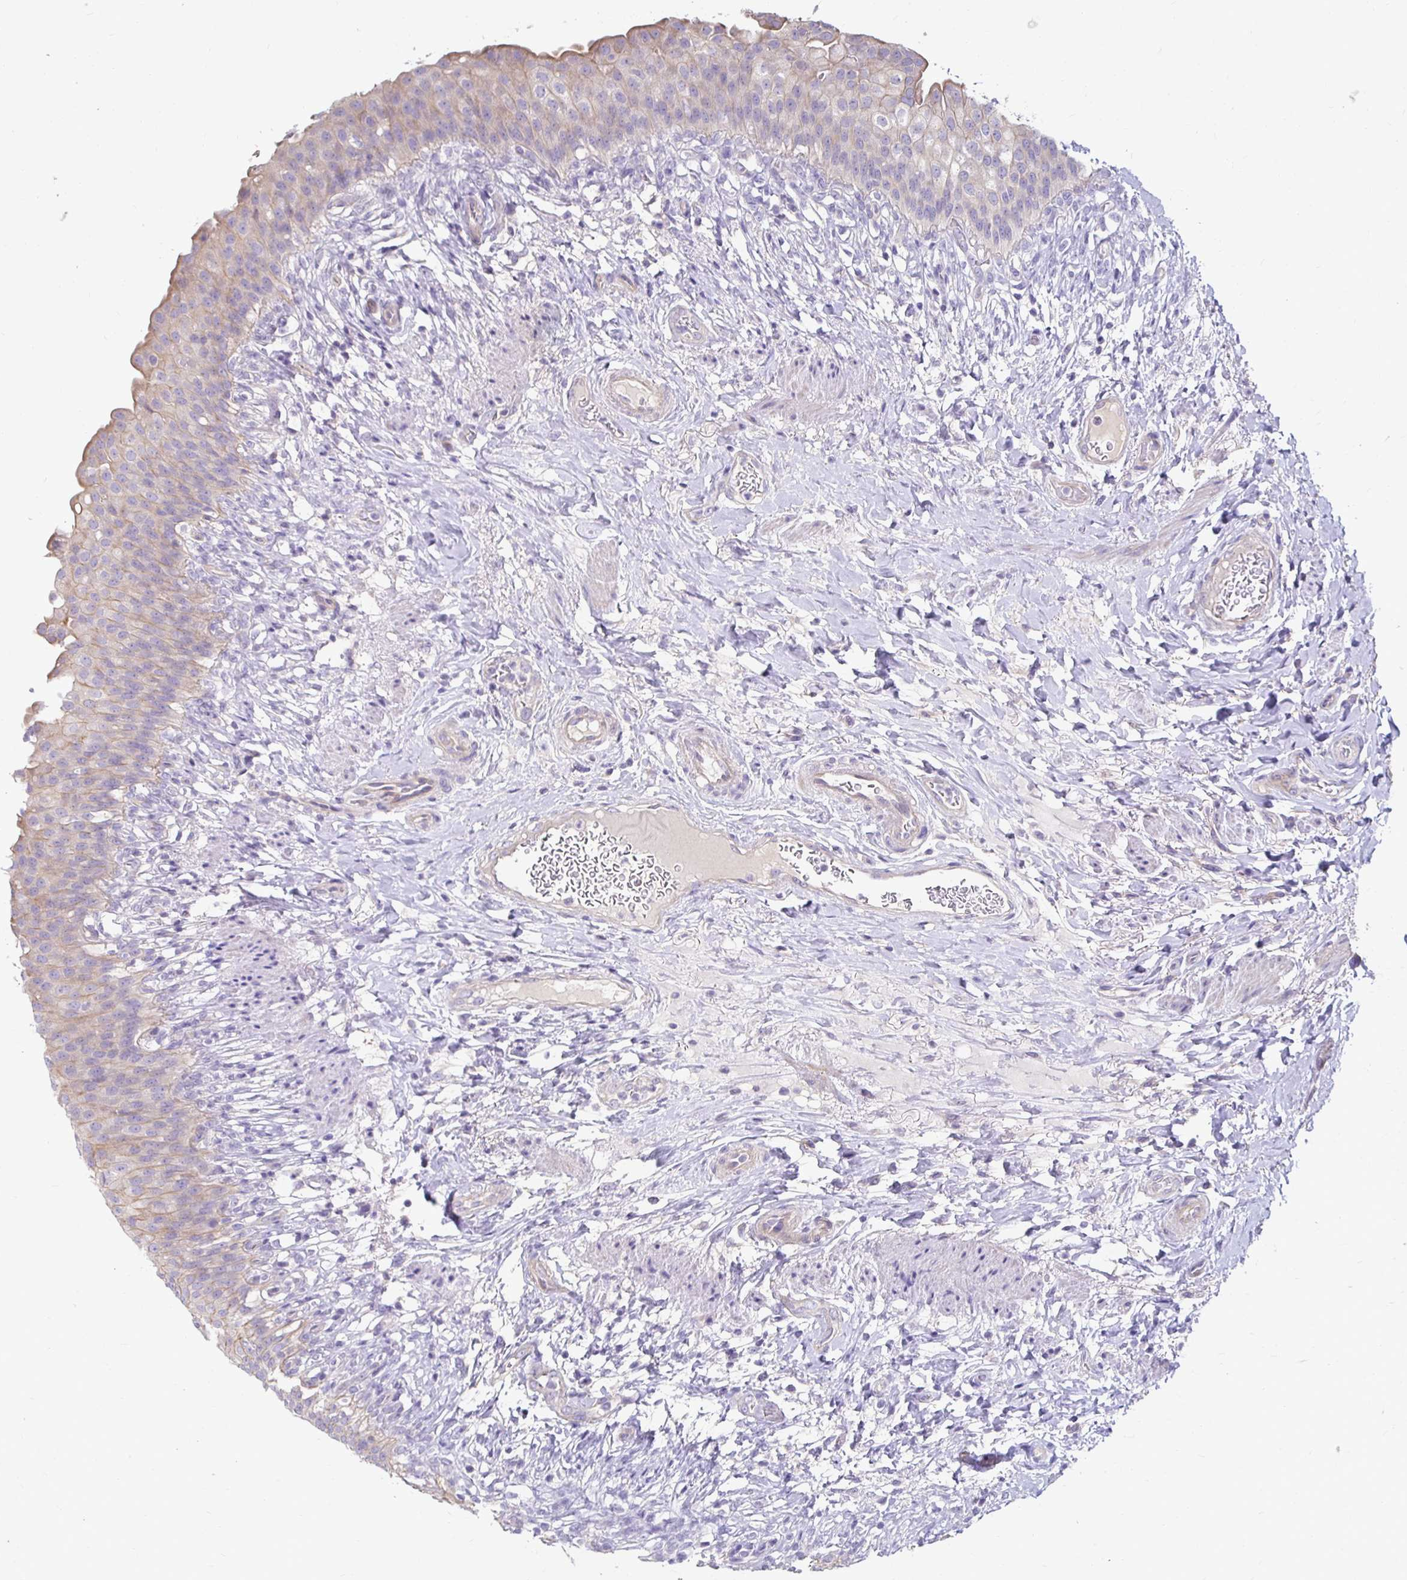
{"staining": {"intensity": "weak", "quantity": "<25%", "location": "cytoplasmic/membranous"}, "tissue": "urinary bladder", "cell_type": "Urothelial cells", "image_type": "normal", "snomed": [{"axis": "morphology", "description": "Normal tissue, NOS"}, {"axis": "topography", "description": "Urinary bladder"}, {"axis": "topography", "description": "Peripheral nerve tissue"}], "caption": "The image demonstrates no significant staining in urothelial cells of urinary bladder.", "gene": "AKAP6", "patient": {"sex": "female", "age": 60}}